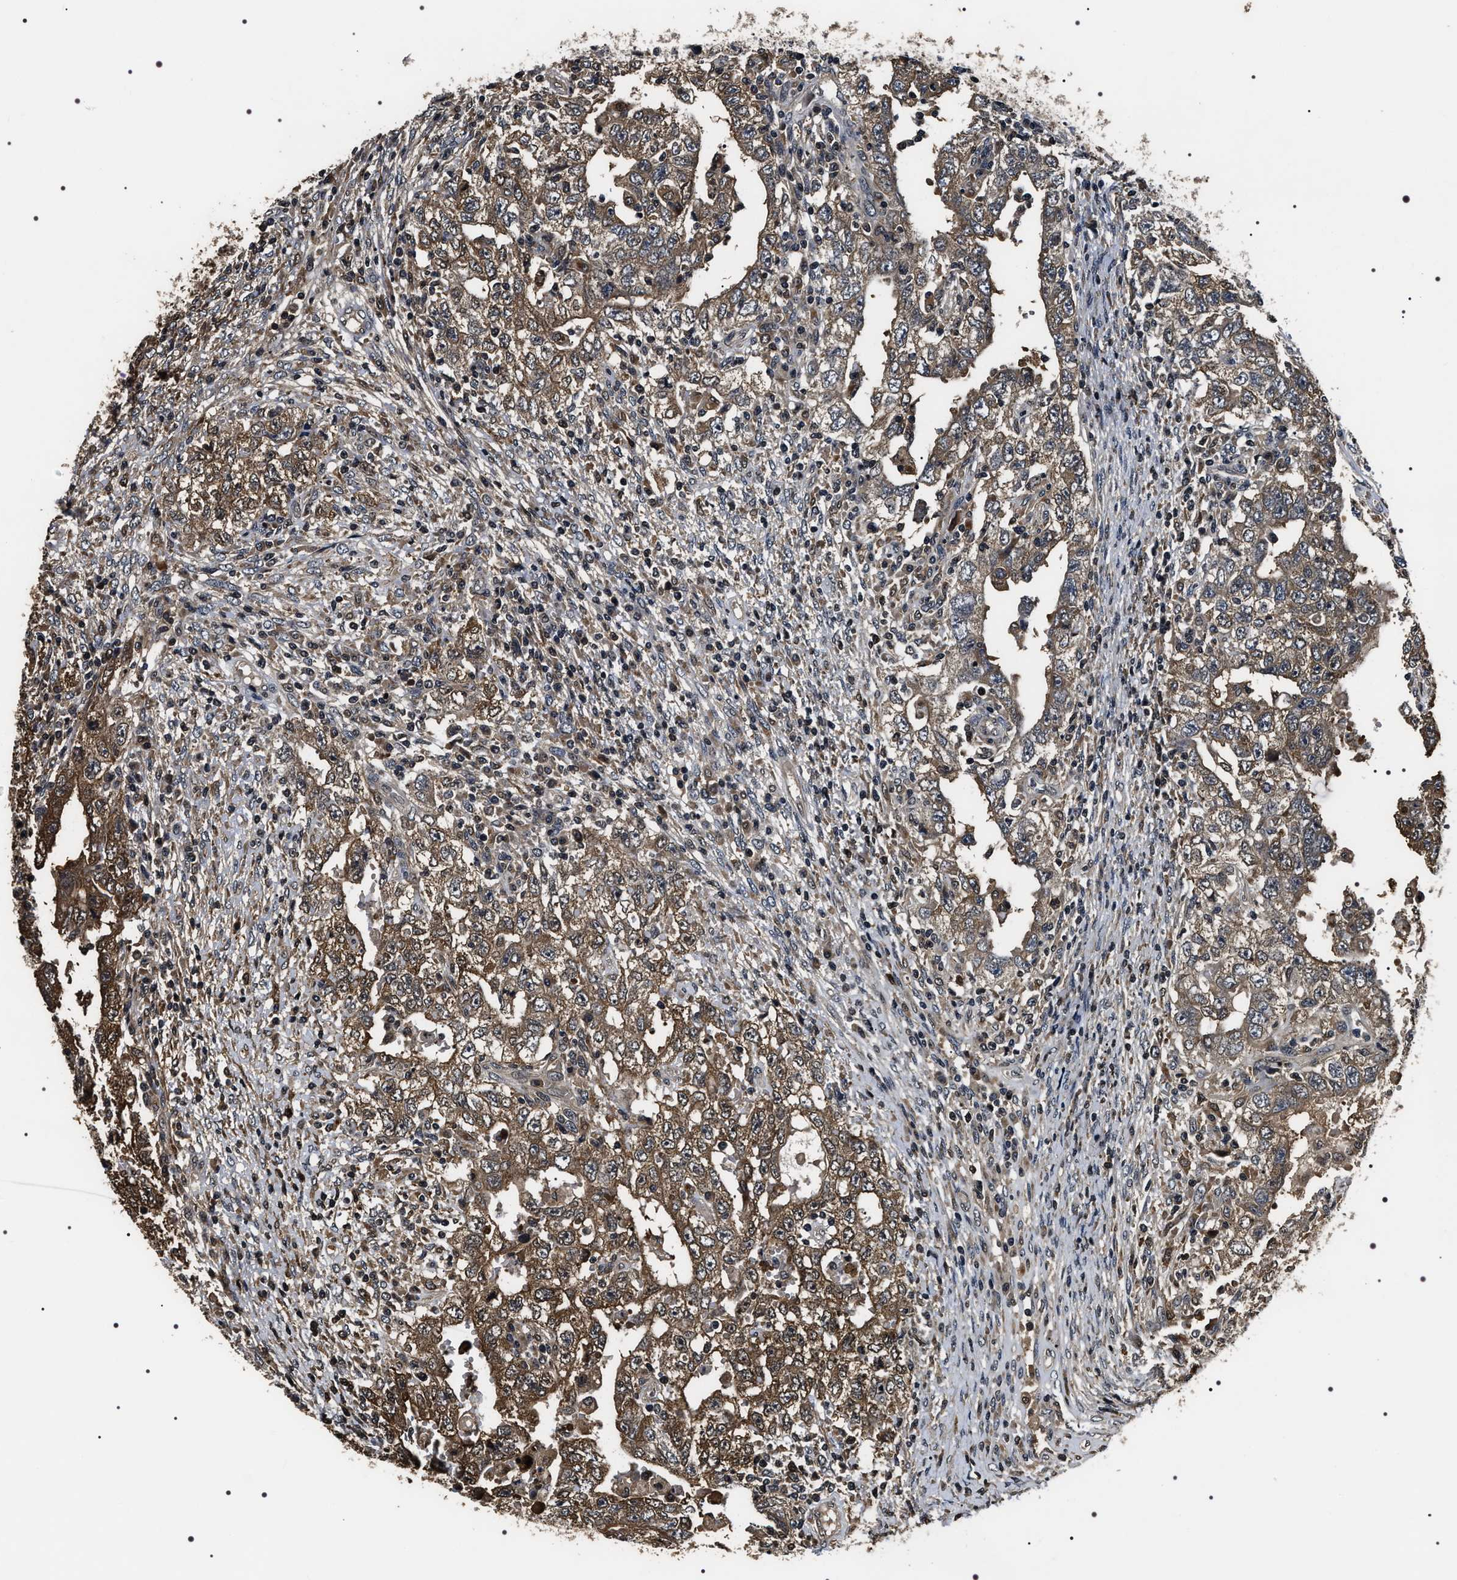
{"staining": {"intensity": "moderate", "quantity": ">75%", "location": "cytoplasmic/membranous"}, "tissue": "testis cancer", "cell_type": "Tumor cells", "image_type": "cancer", "snomed": [{"axis": "morphology", "description": "Carcinoma, Embryonal, NOS"}, {"axis": "topography", "description": "Testis"}], "caption": "Human testis embryonal carcinoma stained with a protein marker demonstrates moderate staining in tumor cells.", "gene": "ARHGAP22", "patient": {"sex": "male", "age": 26}}